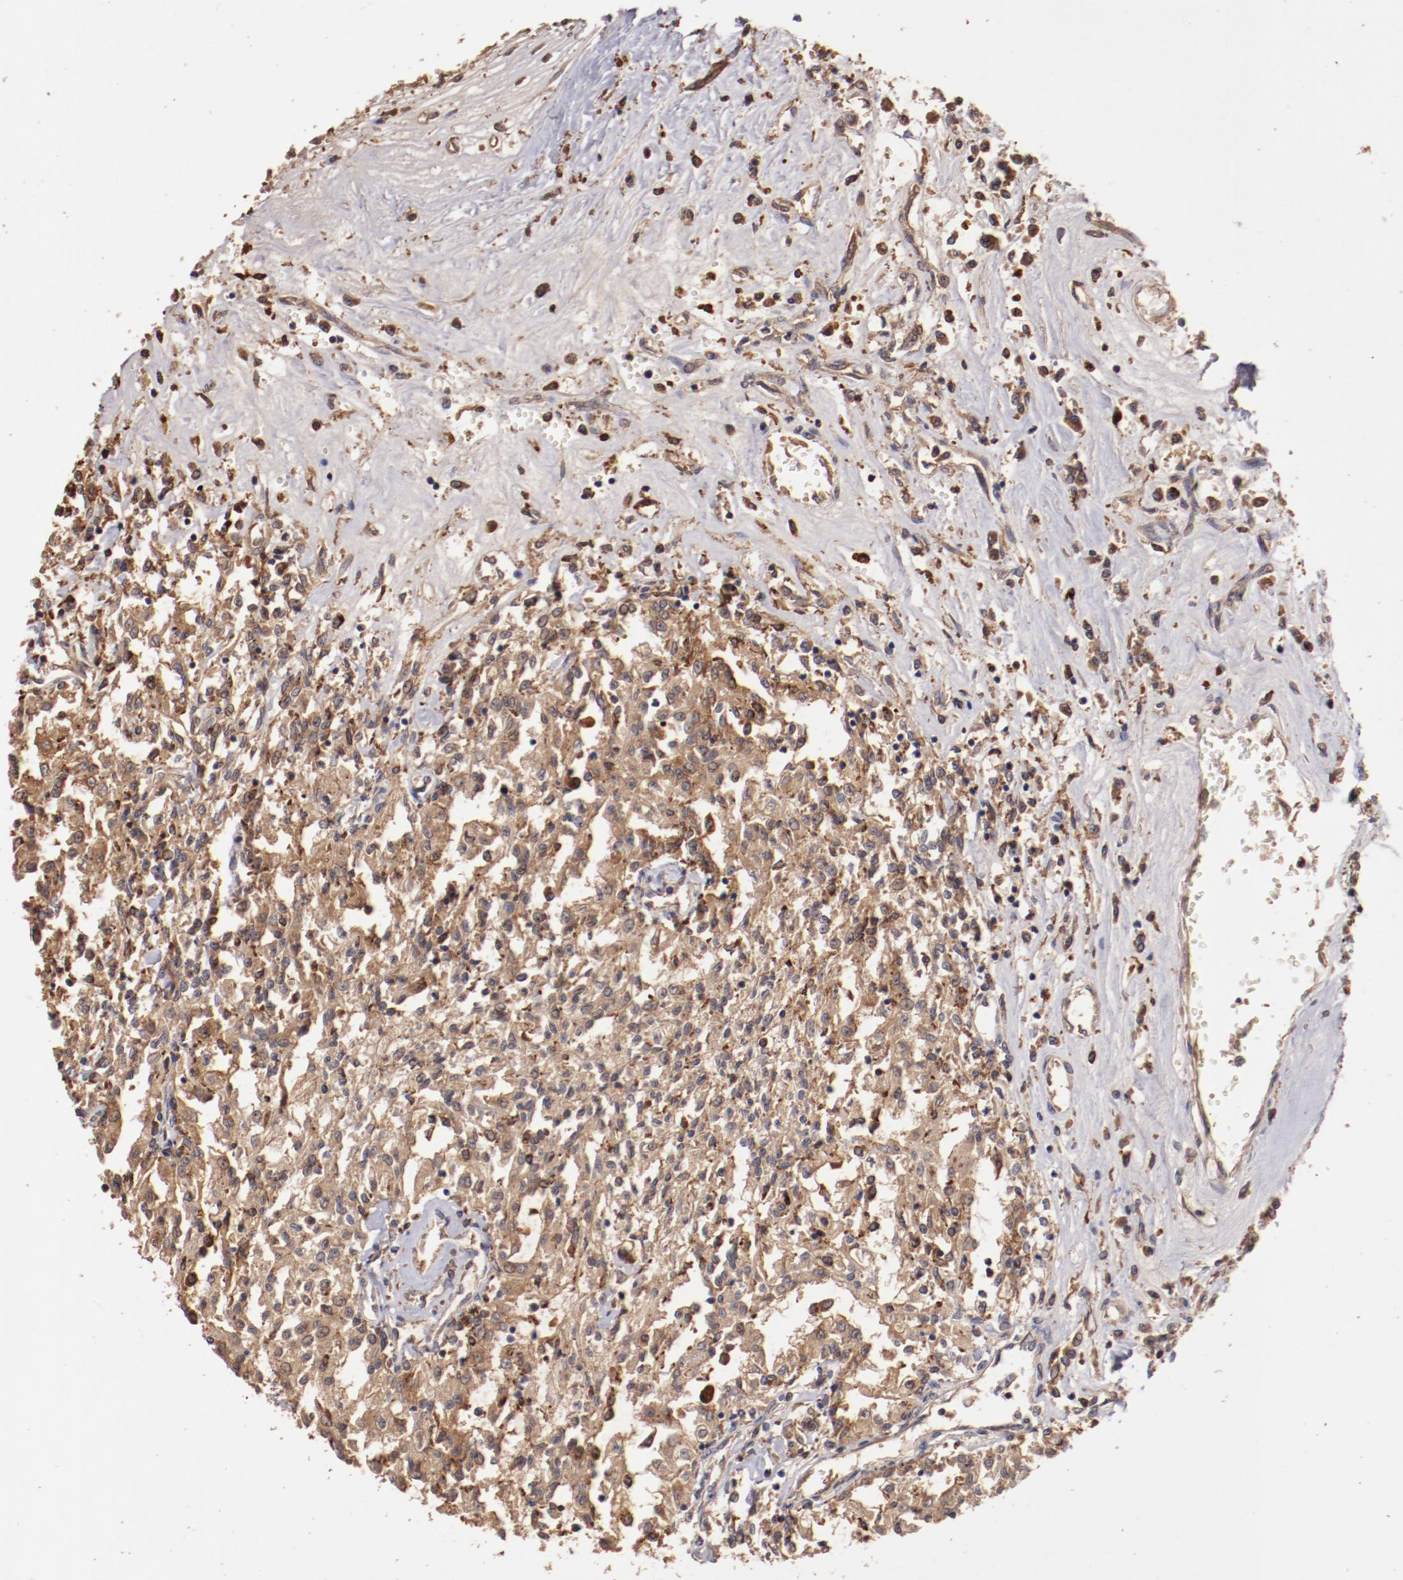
{"staining": {"intensity": "moderate", "quantity": ">75%", "location": "cytoplasmic/membranous"}, "tissue": "renal cancer", "cell_type": "Tumor cells", "image_type": "cancer", "snomed": [{"axis": "morphology", "description": "Adenocarcinoma, NOS"}, {"axis": "topography", "description": "Kidney"}], "caption": "Renal cancer stained with a brown dye demonstrates moderate cytoplasmic/membranous positive expression in about >75% of tumor cells.", "gene": "SRRD", "patient": {"sex": "male", "age": 78}}